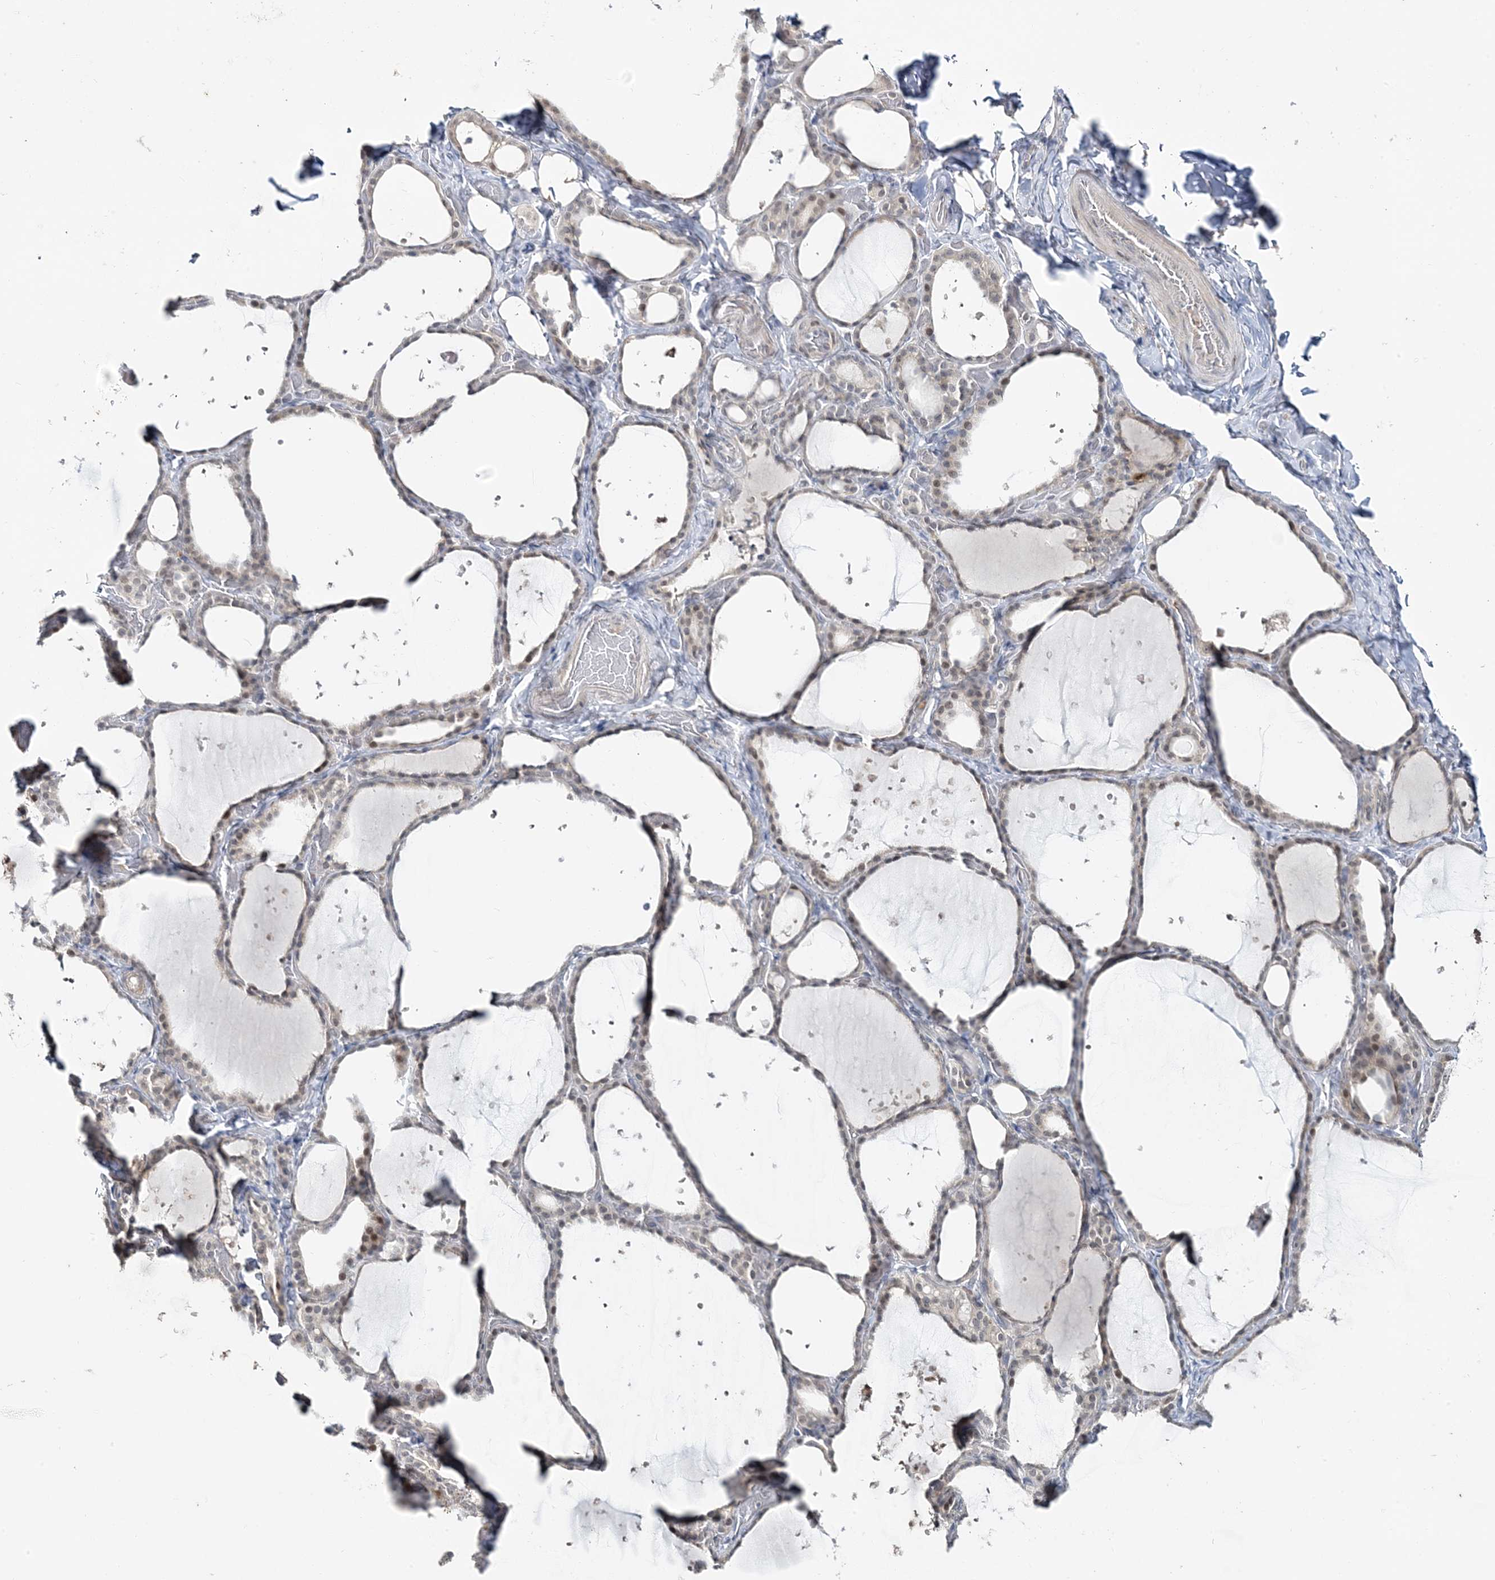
{"staining": {"intensity": "weak", "quantity": "<25%", "location": "nuclear"}, "tissue": "thyroid gland", "cell_type": "Glandular cells", "image_type": "normal", "snomed": [{"axis": "morphology", "description": "Normal tissue, NOS"}, {"axis": "topography", "description": "Thyroid gland"}], "caption": "Micrograph shows no protein positivity in glandular cells of normal thyroid gland.", "gene": "LEXM", "patient": {"sex": "female", "age": 44}}